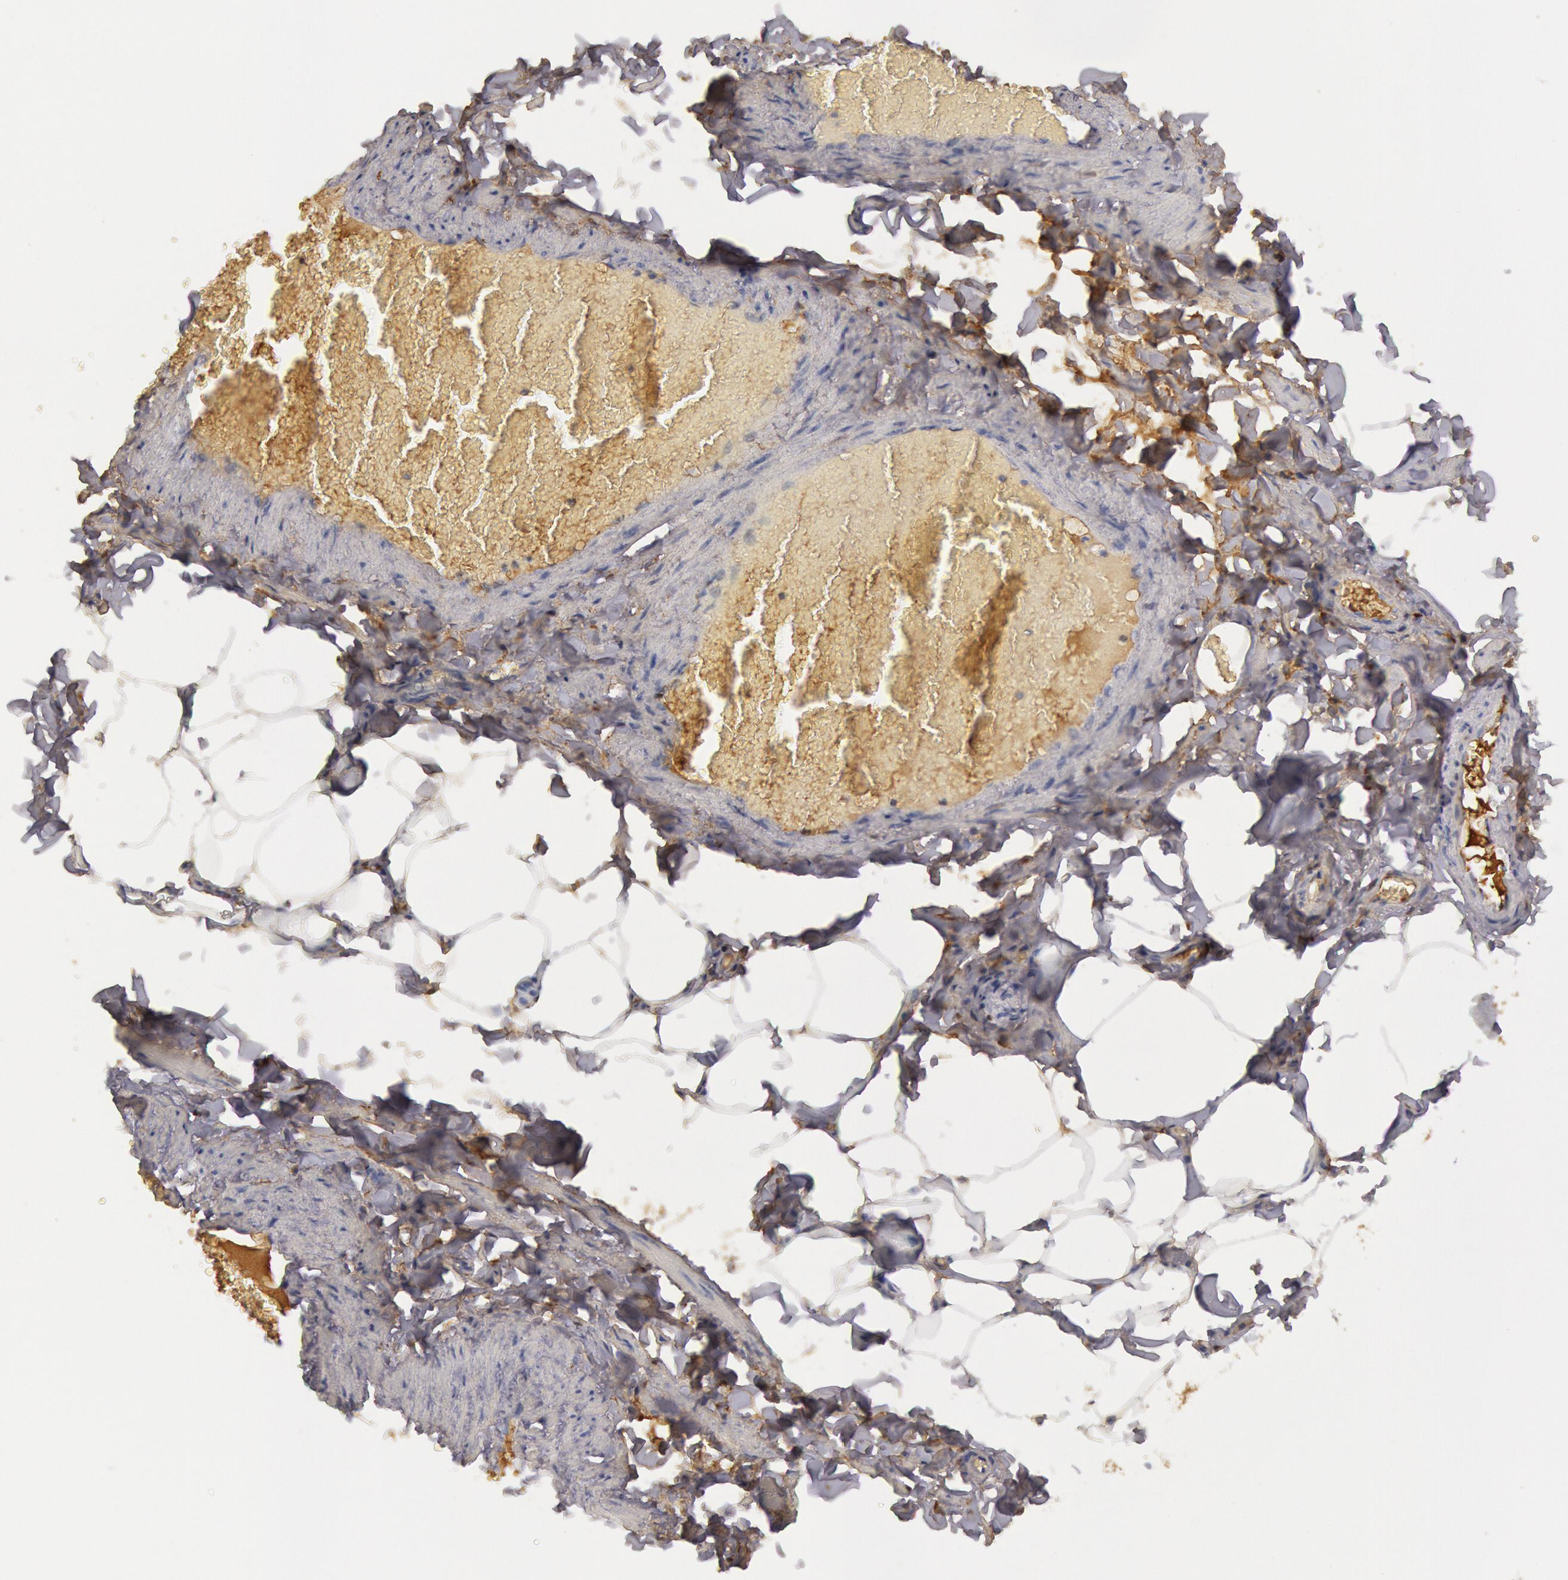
{"staining": {"intensity": "strong", "quantity": ">75%", "location": "cytoplasmic/membranous"}, "tissue": "adipose tissue", "cell_type": "Adipocytes", "image_type": "normal", "snomed": [{"axis": "morphology", "description": "Normal tissue, NOS"}, {"axis": "topography", "description": "Vascular tissue"}], "caption": "Immunohistochemistry of normal adipose tissue demonstrates high levels of strong cytoplasmic/membranous expression in approximately >75% of adipocytes.", "gene": "IGHA1", "patient": {"sex": "male", "age": 41}}